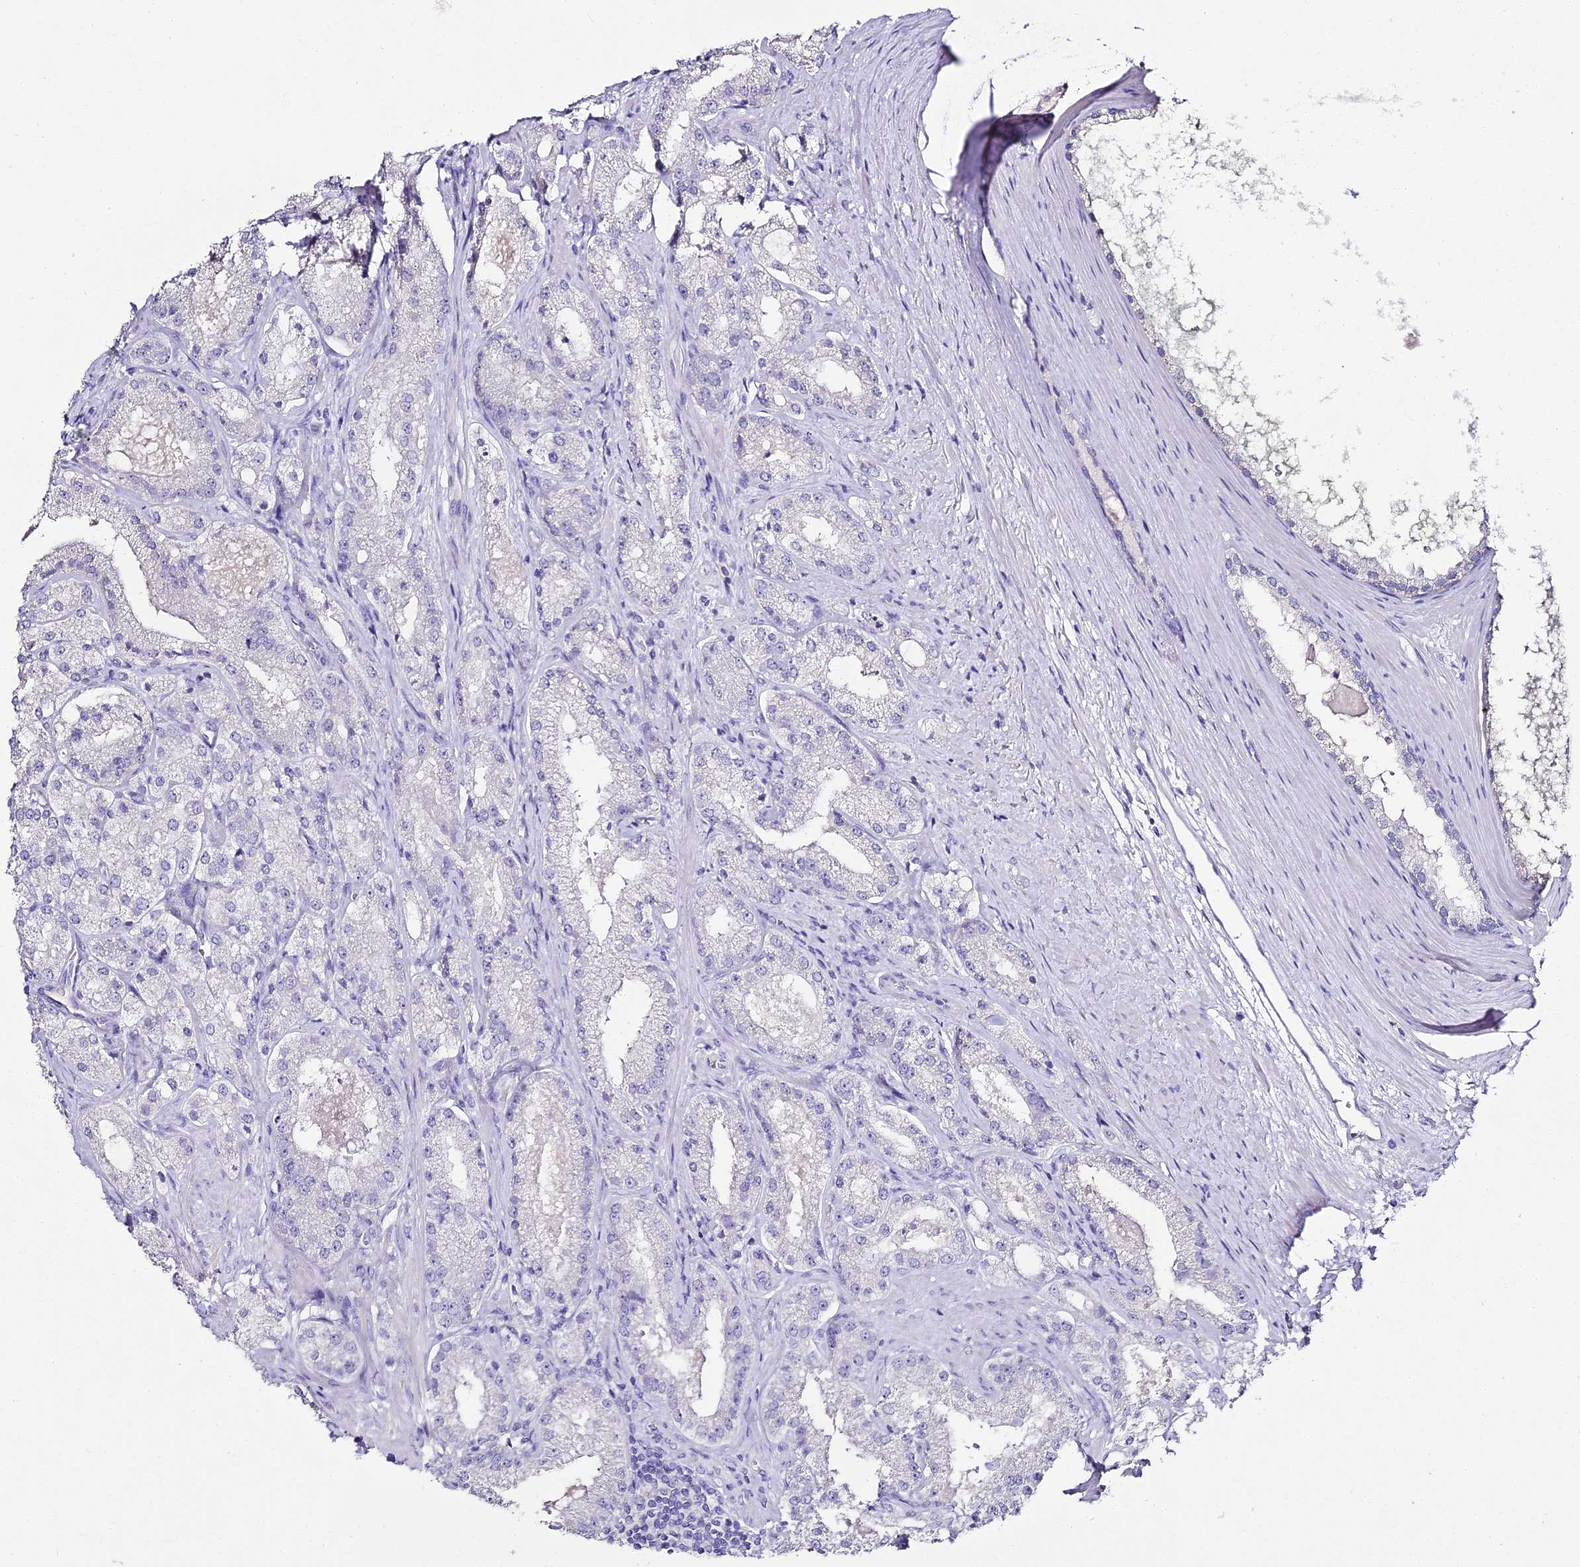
{"staining": {"intensity": "negative", "quantity": "none", "location": "none"}, "tissue": "prostate cancer", "cell_type": "Tumor cells", "image_type": "cancer", "snomed": [{"axis": "morphology", "description": "Adenocarcinoma, Low grade"}, {"axis": "topography", "description": "Prostate"}], "caption": "Protein analysis of prostate cancer (low-grade adenocarcinoma) demonstrates no significant positivity in tumor cells.", "gene": "ALPG", "patient": {"sex": "male", "age": 69}}